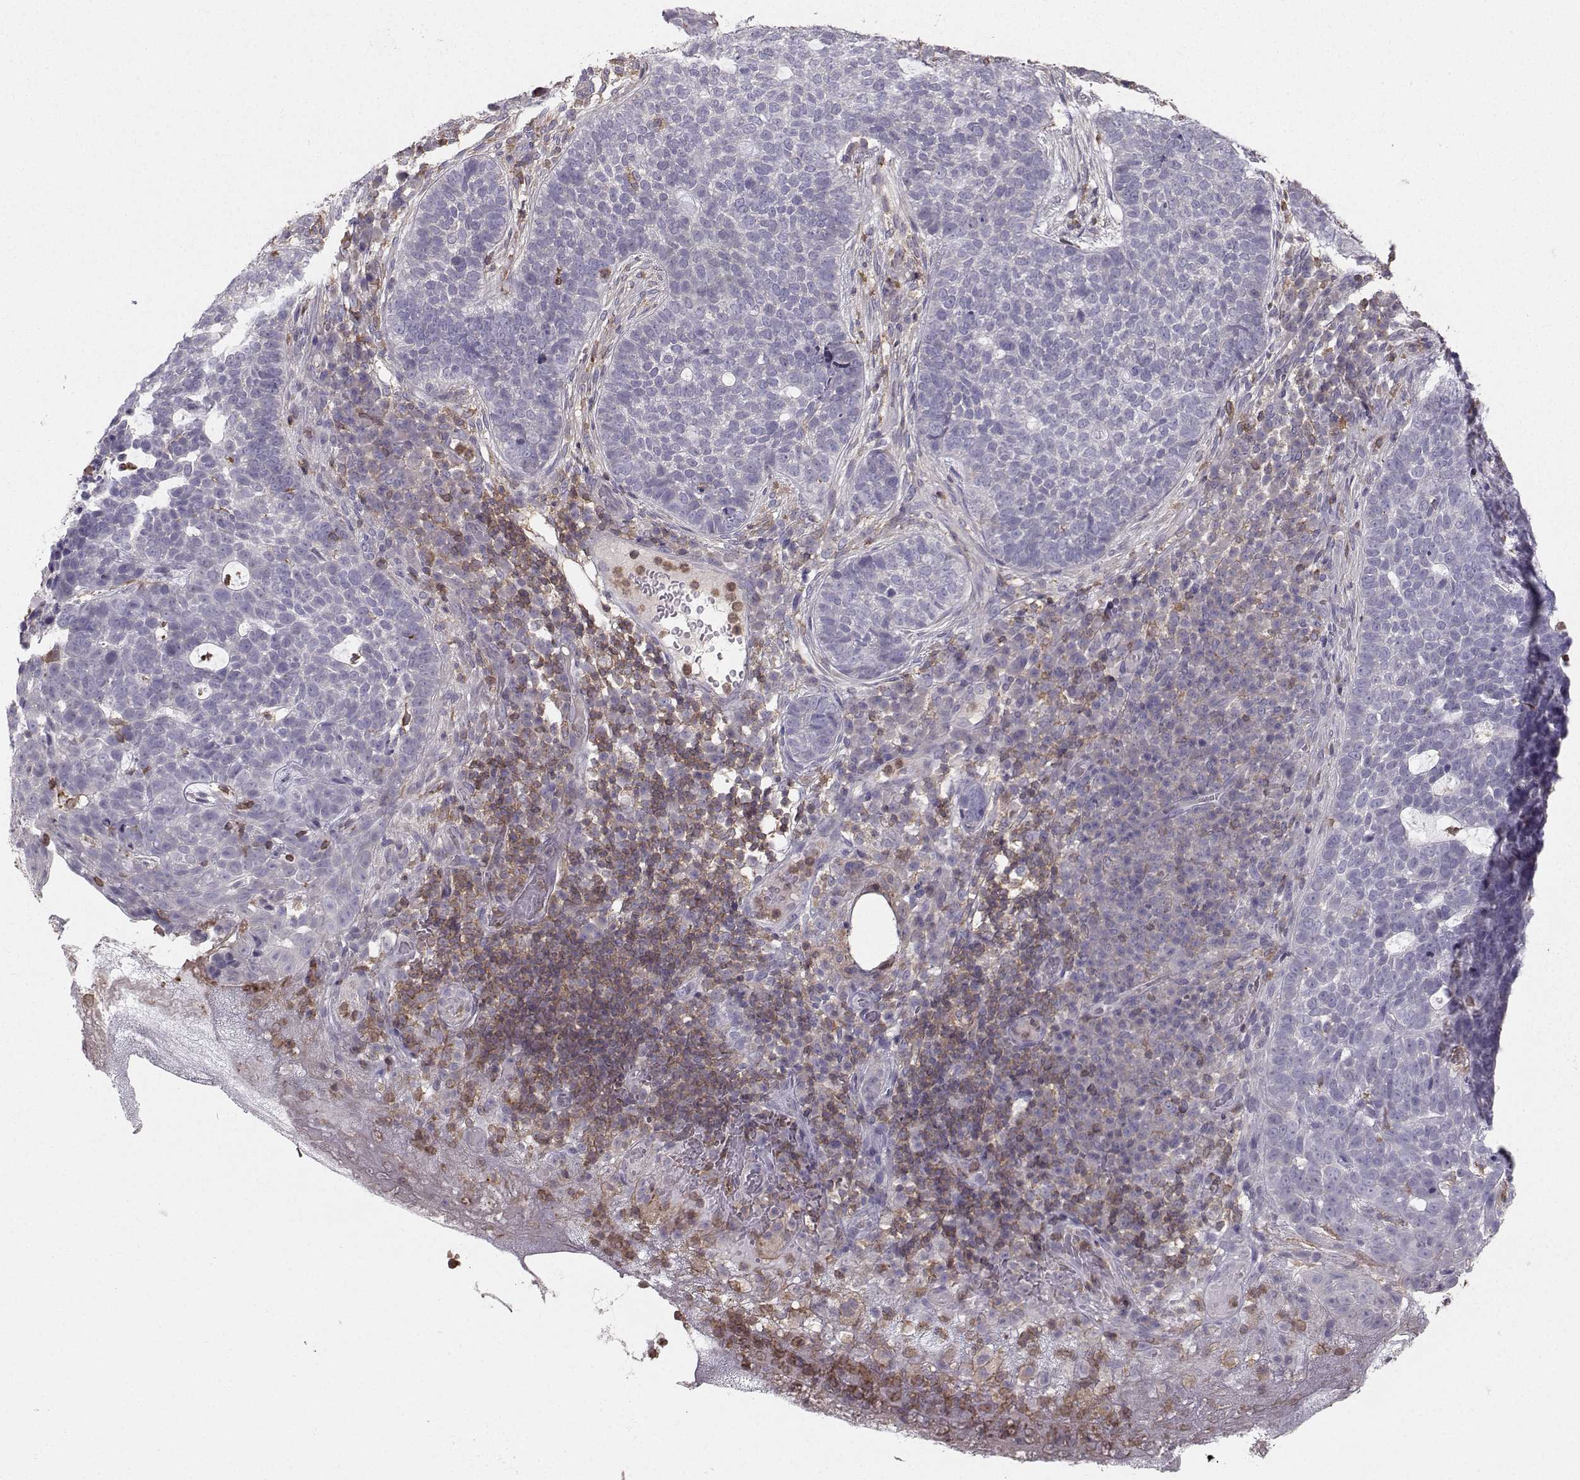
{"staining": {"intensity": "negative", "quantity": "none", "location": "none"}, "tissue": "skin cancer", "cell_type": "Tumor cells", "image_type": "cancer", "snomed": [{"axis": "morphology", "description": "Basal cell carcinoma"}, {"axis": "topography", "description": "Skin"}], "caption": "Immunohistochemistry (IHC) histopathology image of neoplastic tissue: human skin cancer stained with DAB (3,3'-diaminobenzidine) reveals no significant protein expression in tumor cells. (DAB (3,3'-diaminobenzidine) immunohistochemistry with hematoxylin counter stain).", "gene": "ZBTB32", "patient": {"sex": "female", "age": 69}}